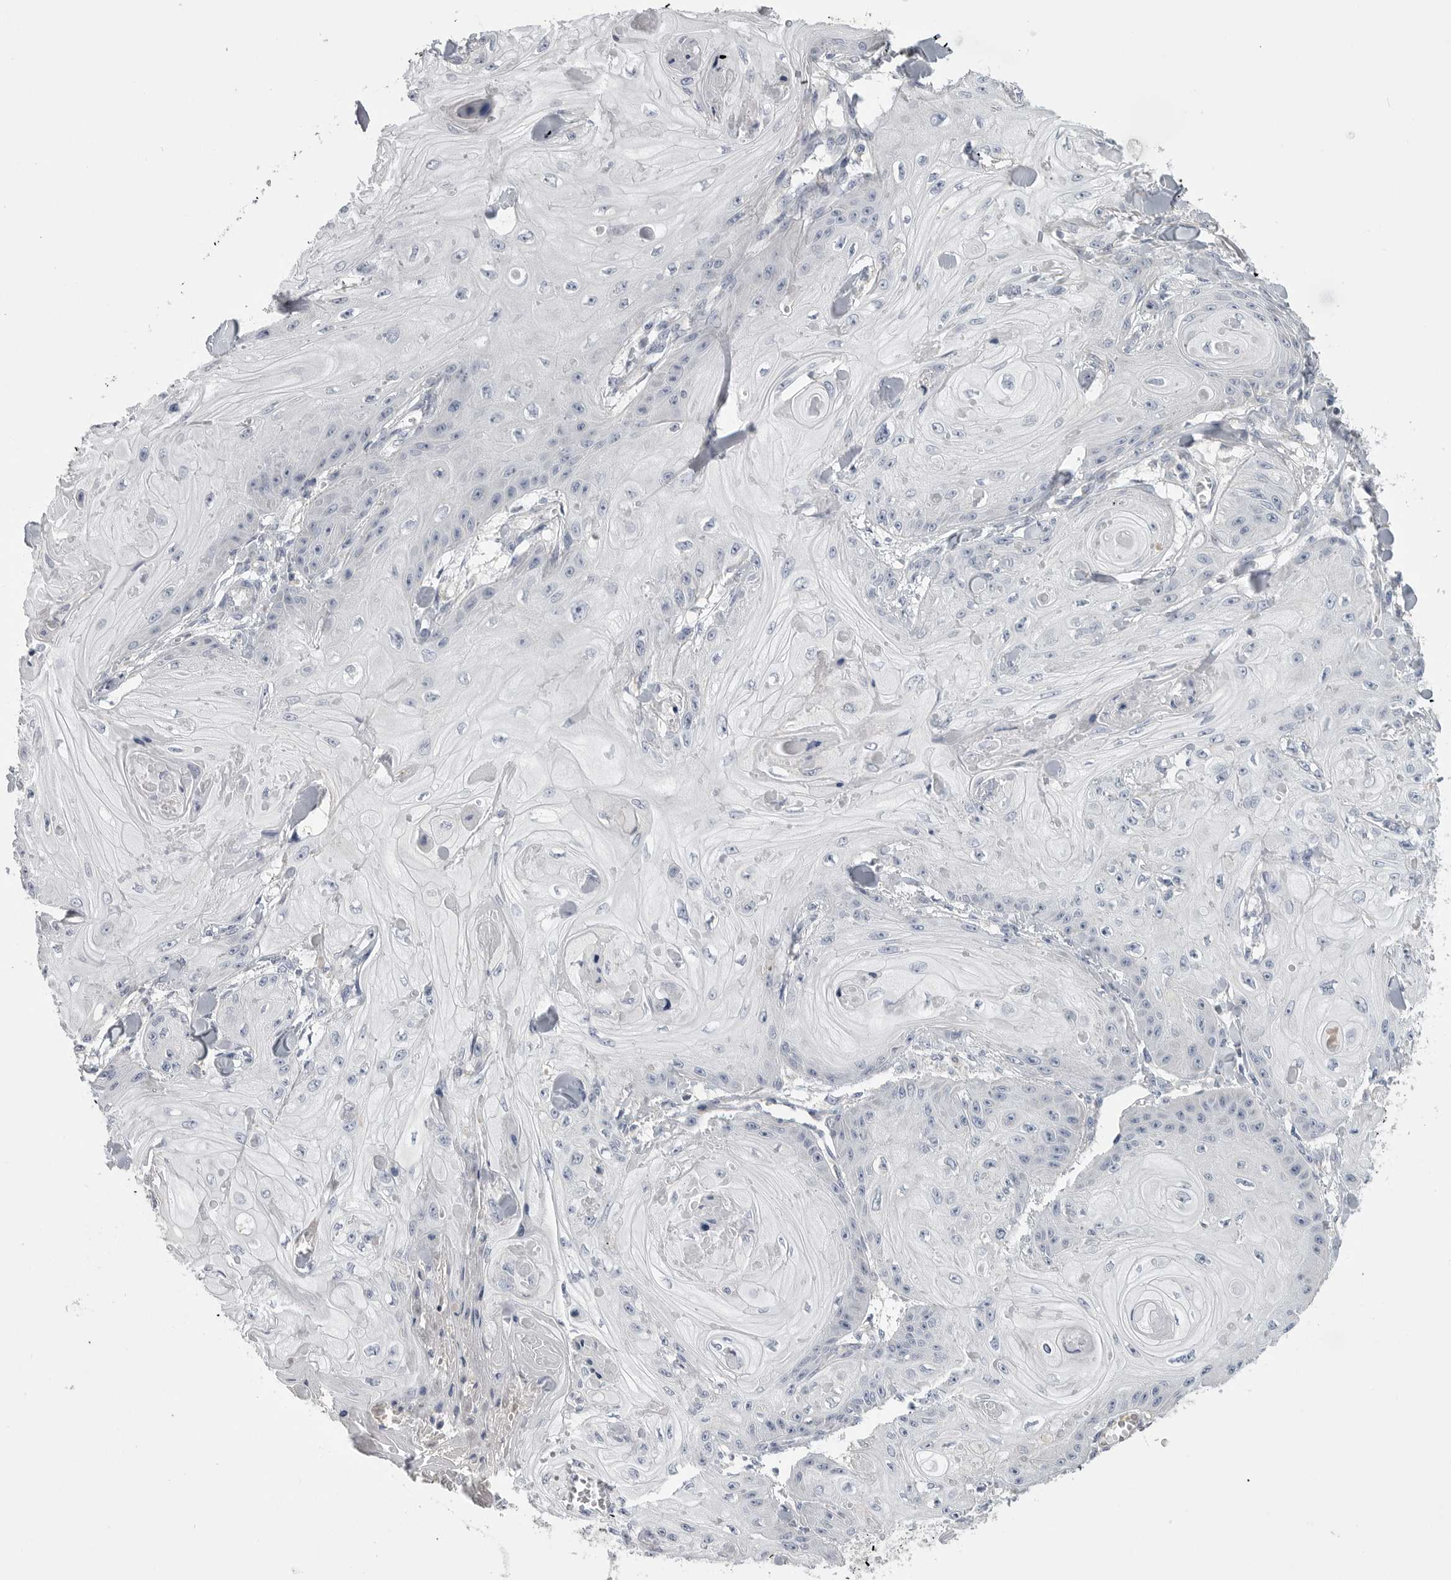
{"staining": {"intensity": "negative", "quantity": "none", "location": "none"}, "tissue": "skin cancer", "cell_type": "Tumor cells", "image_type": "cancer", "snomed": [{"axis": "morphology", "description": "Squamous cell carcinoma, NOS"}, {"axis": "topography", "description": "Skin"}], "caption": "Skin cancer was stained to show a protein in brown. There is no significant staining in tumor cells.", "gene": "SDC3", "patient": {"sex": "male", "age": 74}}